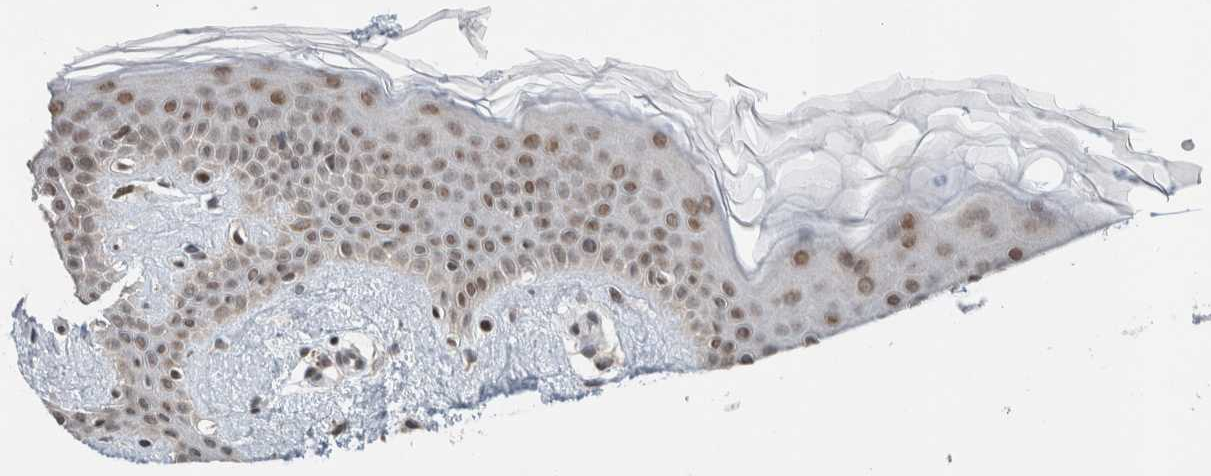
{"staining": {"intensity": "weak", "quantity": ">75%", "location": "nuclear"}, "tissue": "skin", "cell_type": "Fibroblasts", "image_type": "normal", "snomed": [{"axis": "morphology", "description": "Normal tissue, NOS"}, {"axis": "topography", "description": "Skin"}], "caption": "Immunohistochemistry (DAB) staining of normal skin displays weak nuclear protein staining in about >75% of fibroblasts.", "gene": "HNRNPR", "patient": {"sex": "female", "age": 46}}